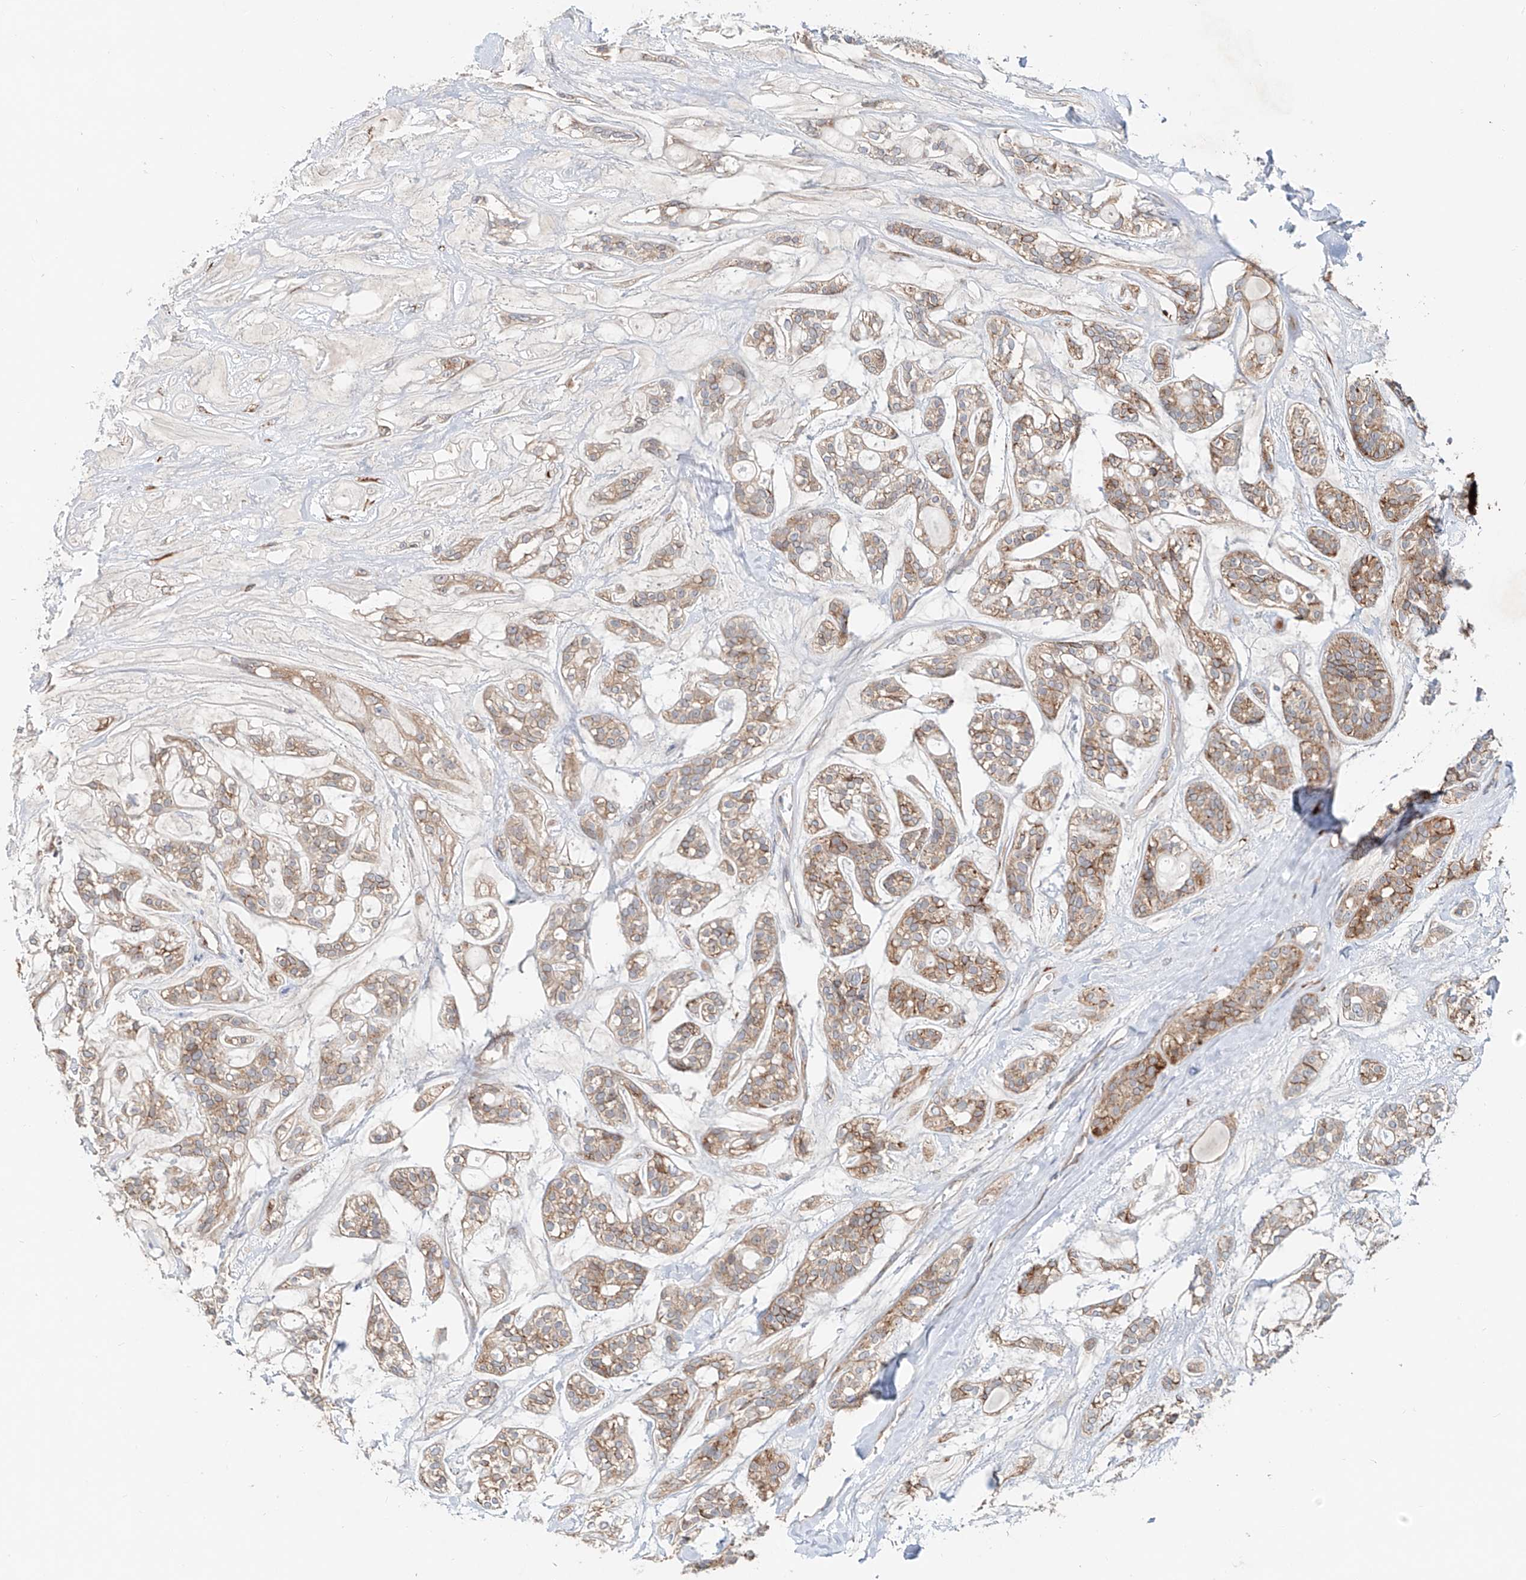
{"staining": {"intensity": "moderate", "quantity": "25%-75%", "location": "cytoplasmic/membranous"}, "tissue": "head and neck cancer", "cell_type": "Tumor cells", "image_type": "cancer", "snomed": [{"axis": "morphology", "description": "Adenocarcinoma, NOS"}, {"axis": "topography", "description": "Head-Neck"}], "caption": "Immunohistochemistry histopathology image of neoplastic tissue: human adenocarcinoma (head and neck) stained using immunohistochemistry exhibits medium levels of moderate protein expression localized specifically in the cytoplasmic/membranous of tumor cells, appearing as a cytoplasmic/membranous brown color.", "gene": "SNAP29", "patient": {"sex": "male", "age": 66}}